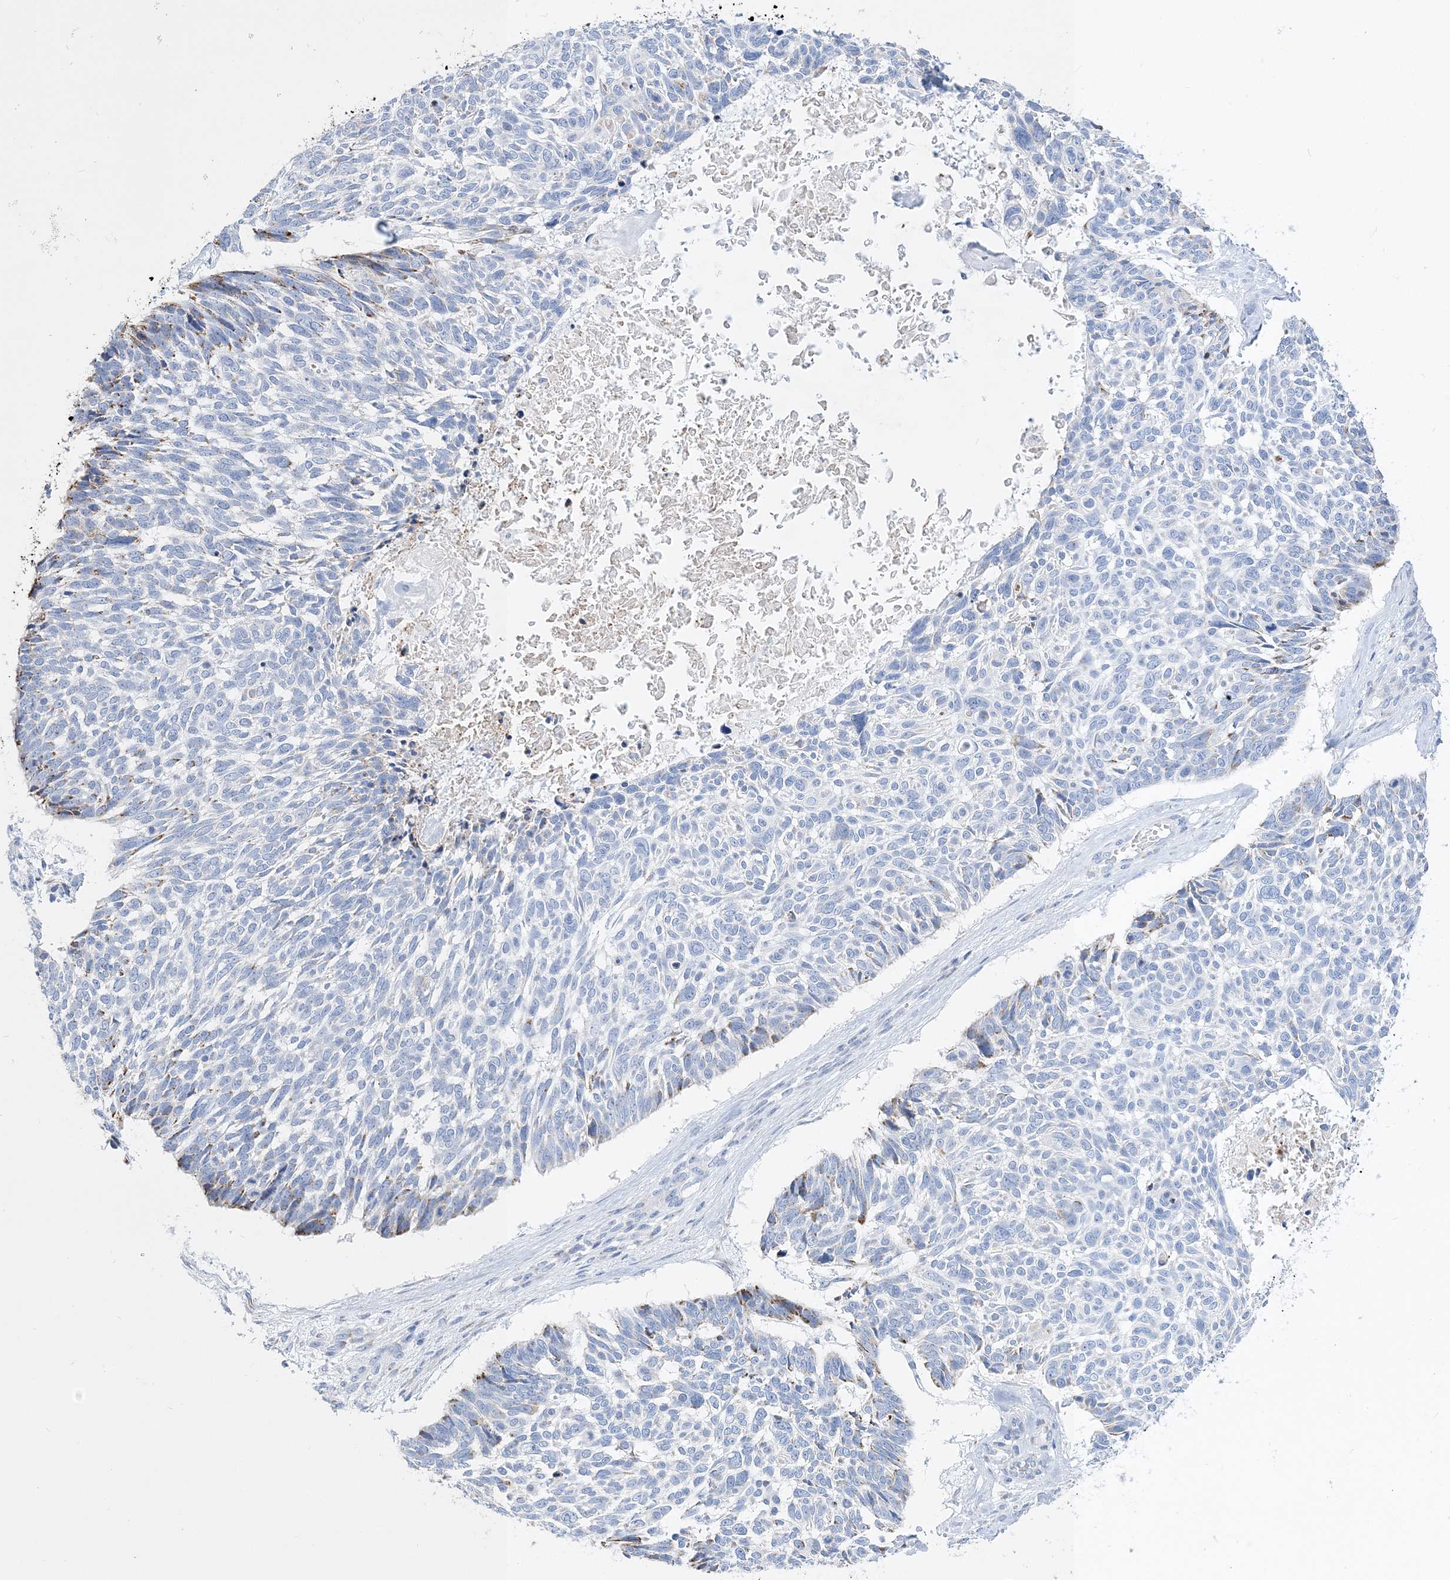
{"staining": {"intensity": "weak", "quantity": "<25%", "location": "cytoplasmic/membranous"}, "tissue": "skin cancer", "cell_type": "Tumor cells", "image_type": "cancer", "snomed": [{"axis": "morphology", "description": "Basal cell carcinoma"}, {"axis": "topography", "description": "Skin"}], "caption": "The histopathology image reveals no significant expression in tumor cells of skin cancer (basal cell carcinoma). Nuclei are stained in blue.", "gene": "TSPYL6", "patient": {"sex": "male", "age": 88}}